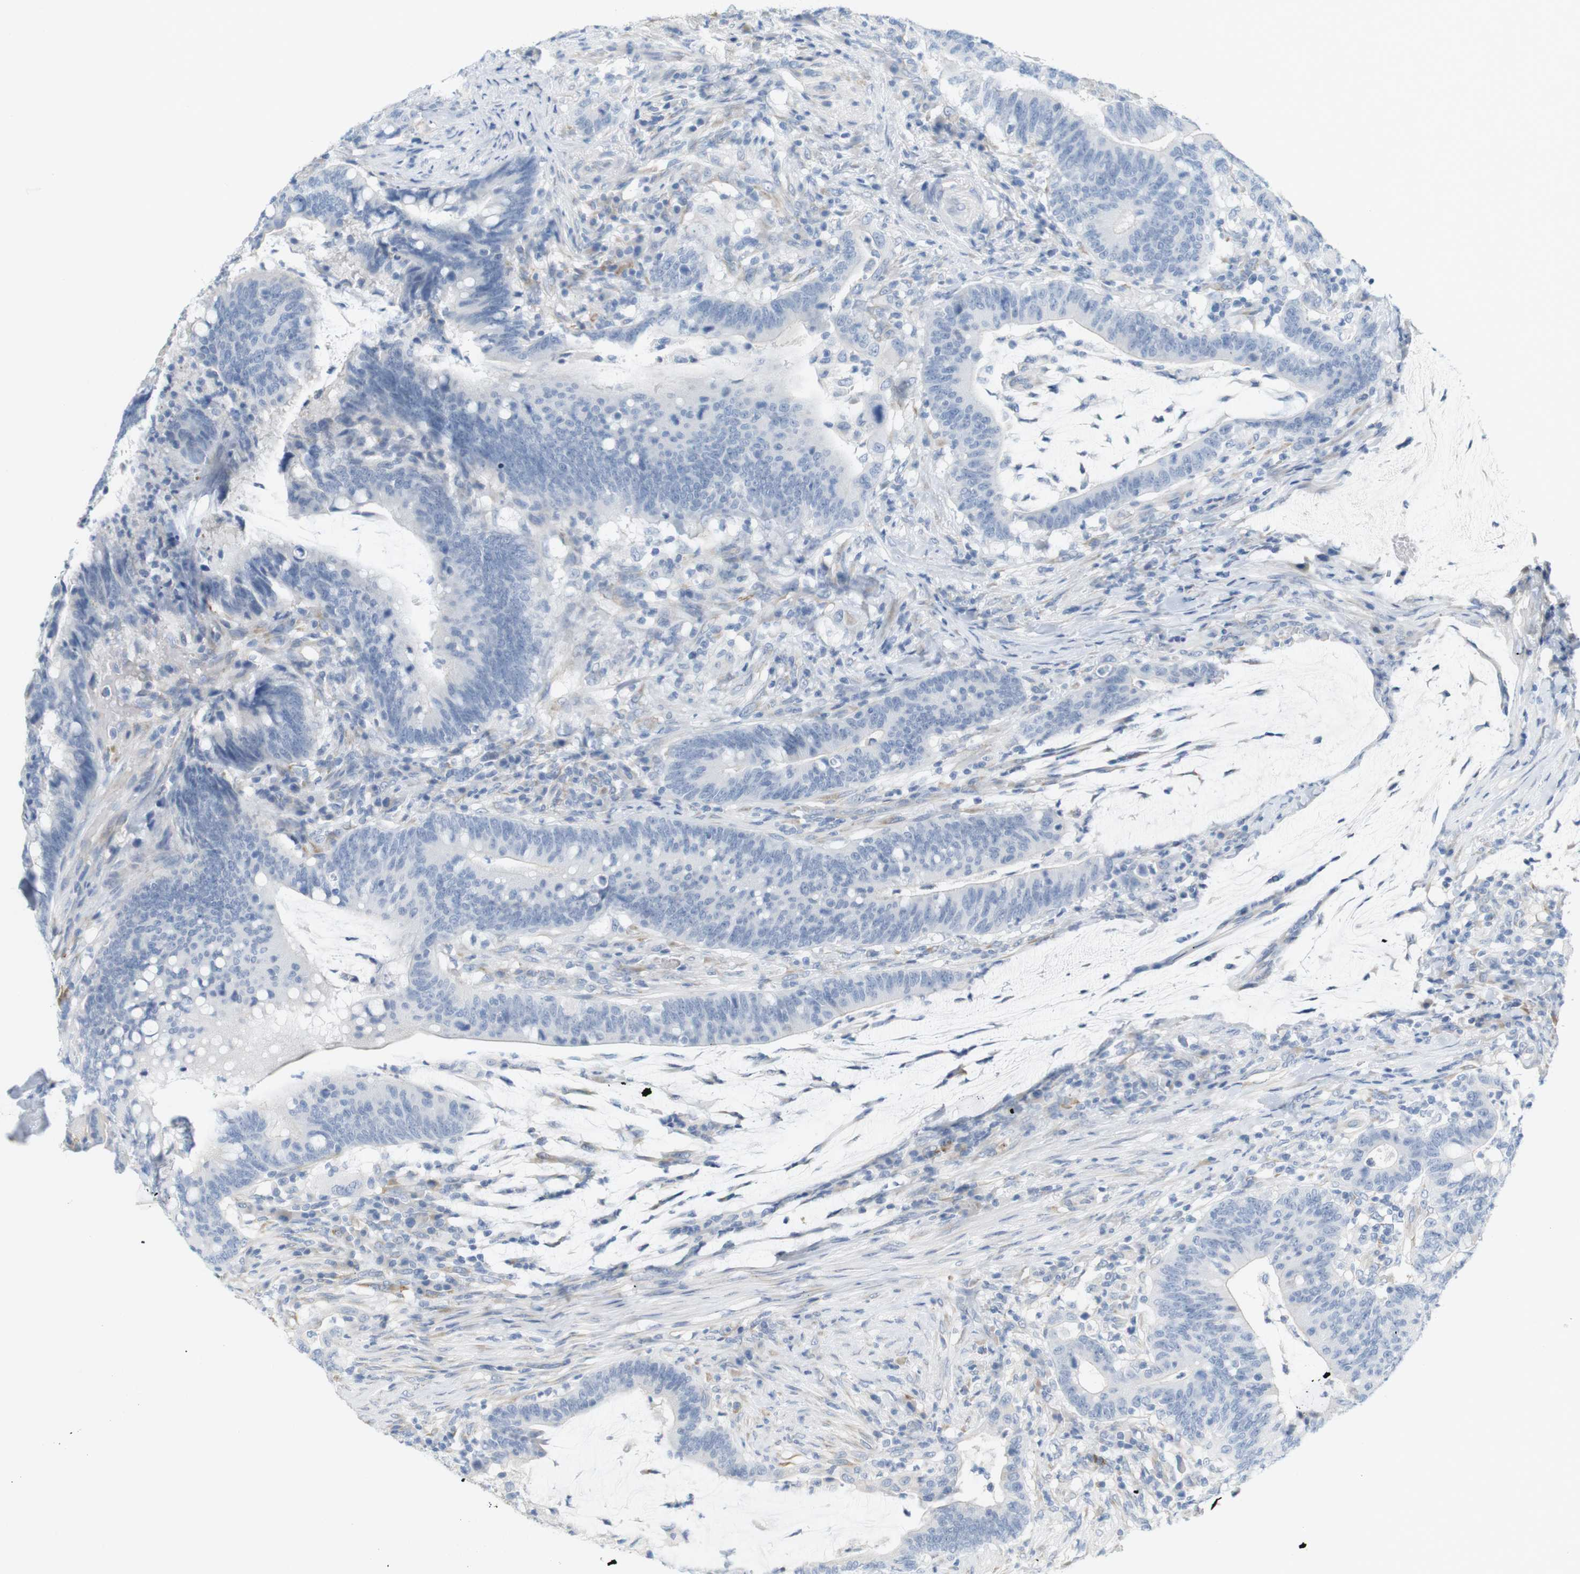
{"staining": {"intensity": "negative", "quantity": "none", "location": "none"}, "tissue": "colorectal cancer", "cell_type": "Tumor cells", "image_type": "cancer", "snomed": [{"axis": "morphology", "description": "Normal tissue, NOS"}, {"axis": "morphology", "description": "Adenocarcinoma, NOS"}, {"axis": "topography", "description": "Colon"}], "caption": "IHC image of human colorectal cancer stained for a protein (brown), which reveals no positivity in tumor cells.", "gene": "RGS9", "patient": {"sex": "female", "age": 66}}